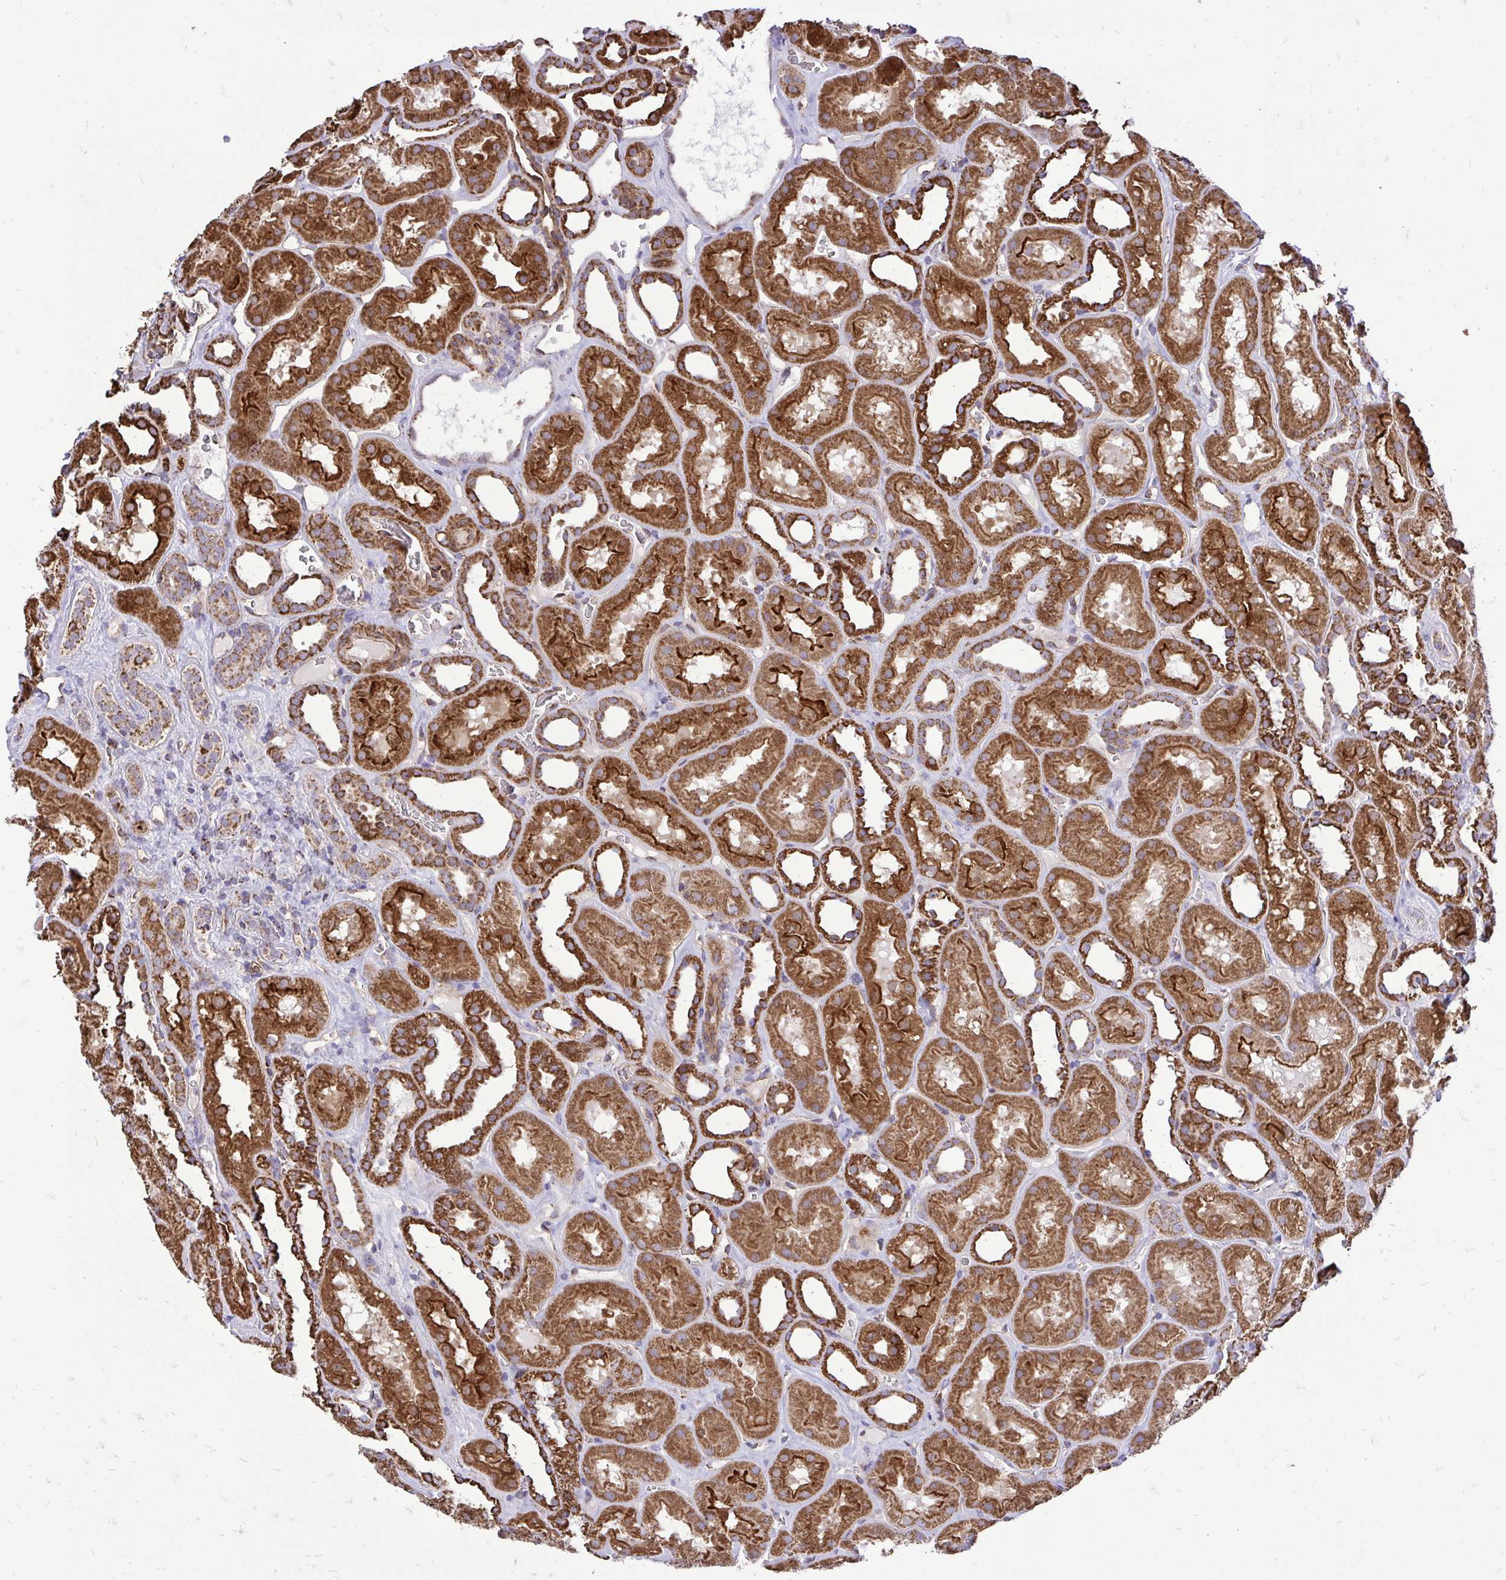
{"staining": {"intensity": "weak", "quantity": "25%-75%", "location": "cytoplasmic/membranous"}, "tissue": "kidney", "cell_type": "Cells in glomeruli", "image_type": "normal", "snomed": [{"axis": "morphology", "description": "Normal tissue, NOS"}, {"axis": "topography", "description": "Kidney"}], "caption": "Brown immunohistochemical staining in normal human kidney exhibits weak cytoplasmic/membranous staining in about 25%-75% of cells in glomeruli. Immunohistochemistry stains the protein of interest in brown and the nuclei are stained blue.", "gene": "UBE2C", "patient": {"sex": "female", "age": 41}}